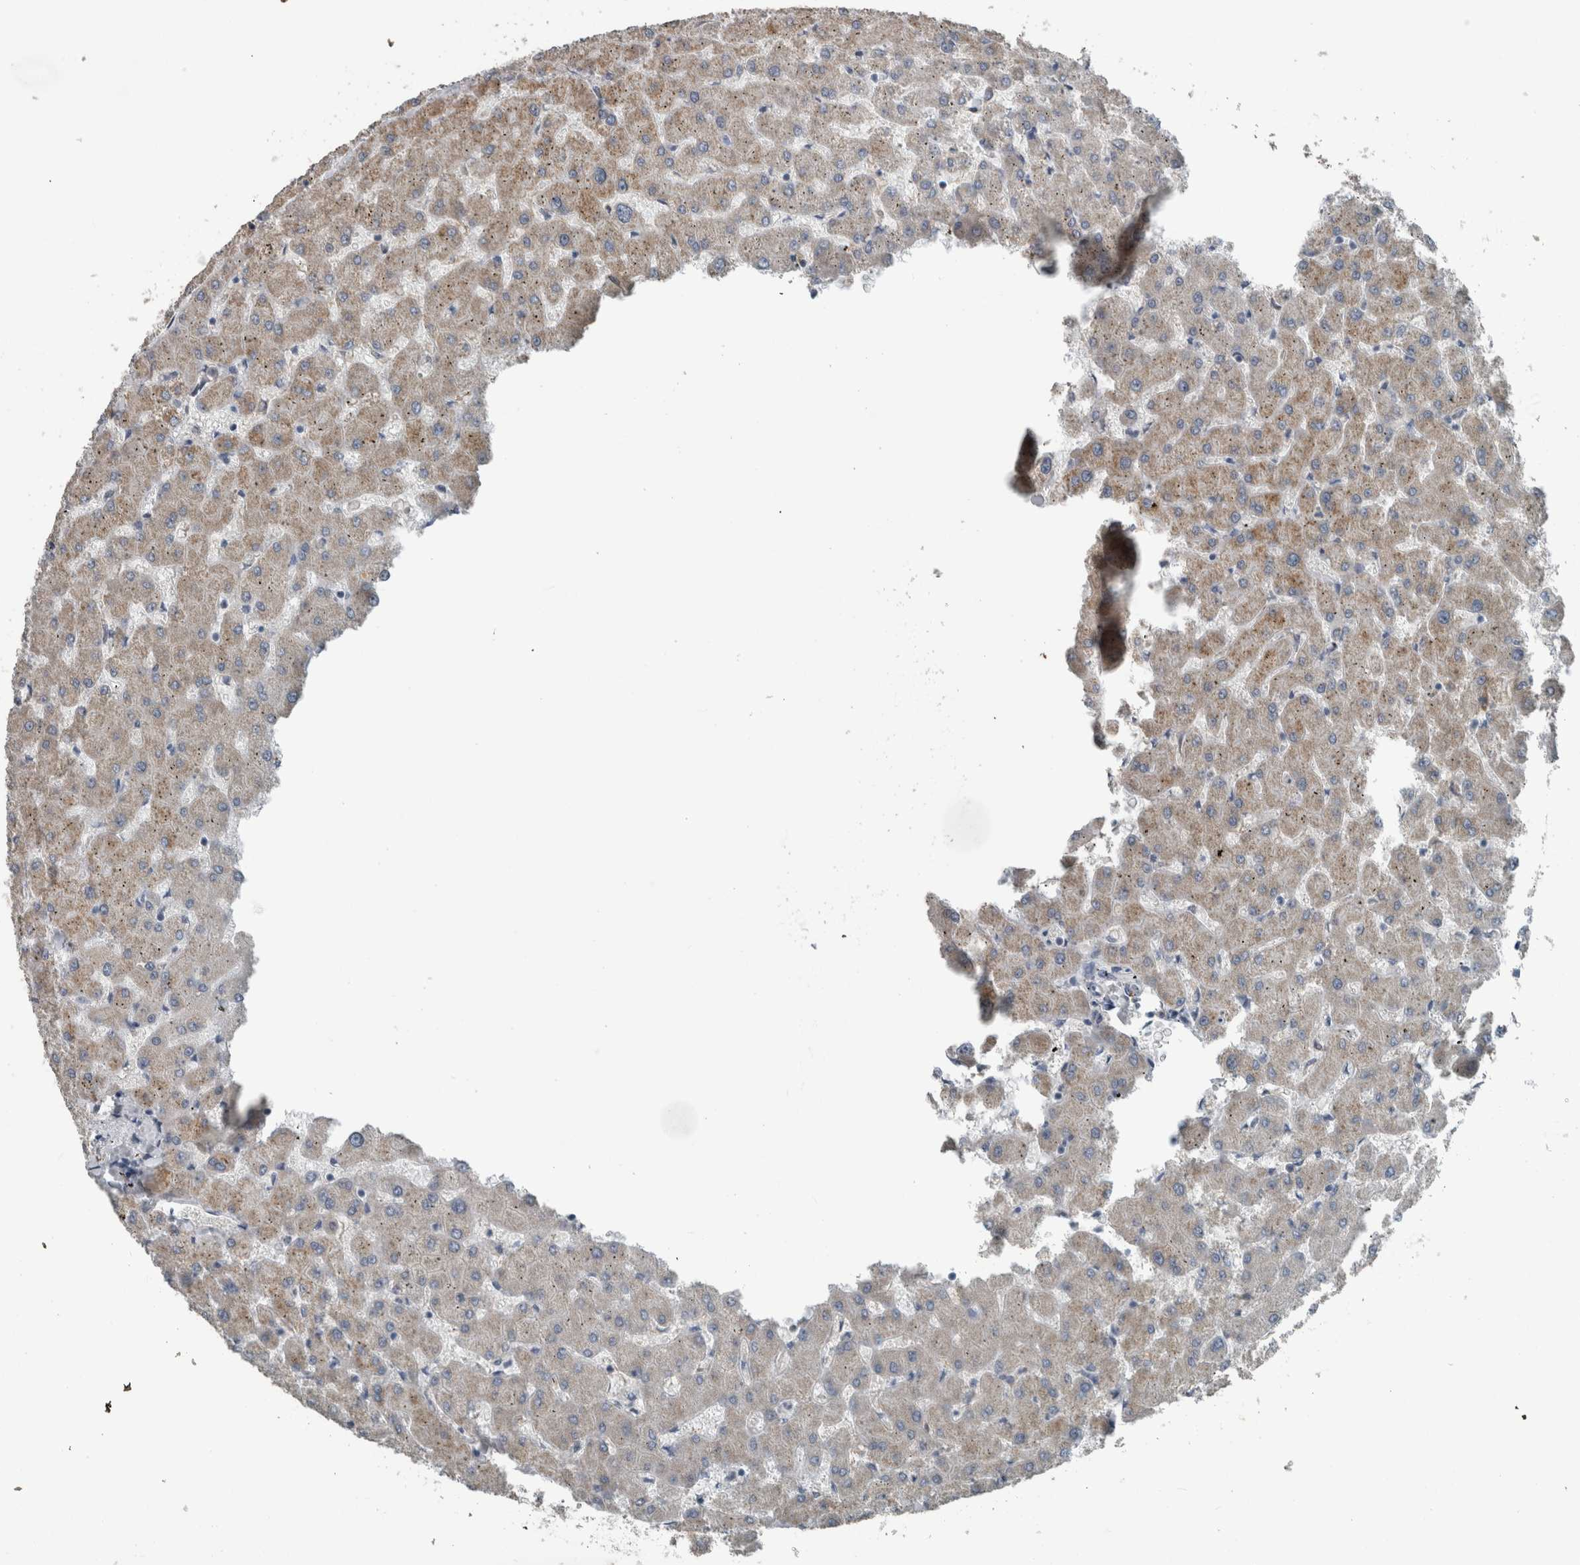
{"staining": {"intensity": "negative", "quantity": "none", "location": "none"}, "tissue": "liver", "cell_type": "Cholangiocytes", "image_type": "normal", "snomed": [{"axis": "morphology", "description": "Normal tissue, NOS"}, {"axis": "topography", "description": "Liver"}], "caption": "Cholangiocytes are negative for protein expression in benign human liver. (DAB IHC with hematoxylin counter stain).", "gene": "ACSF2", "patient": {"sex": "female", "age": 63}}